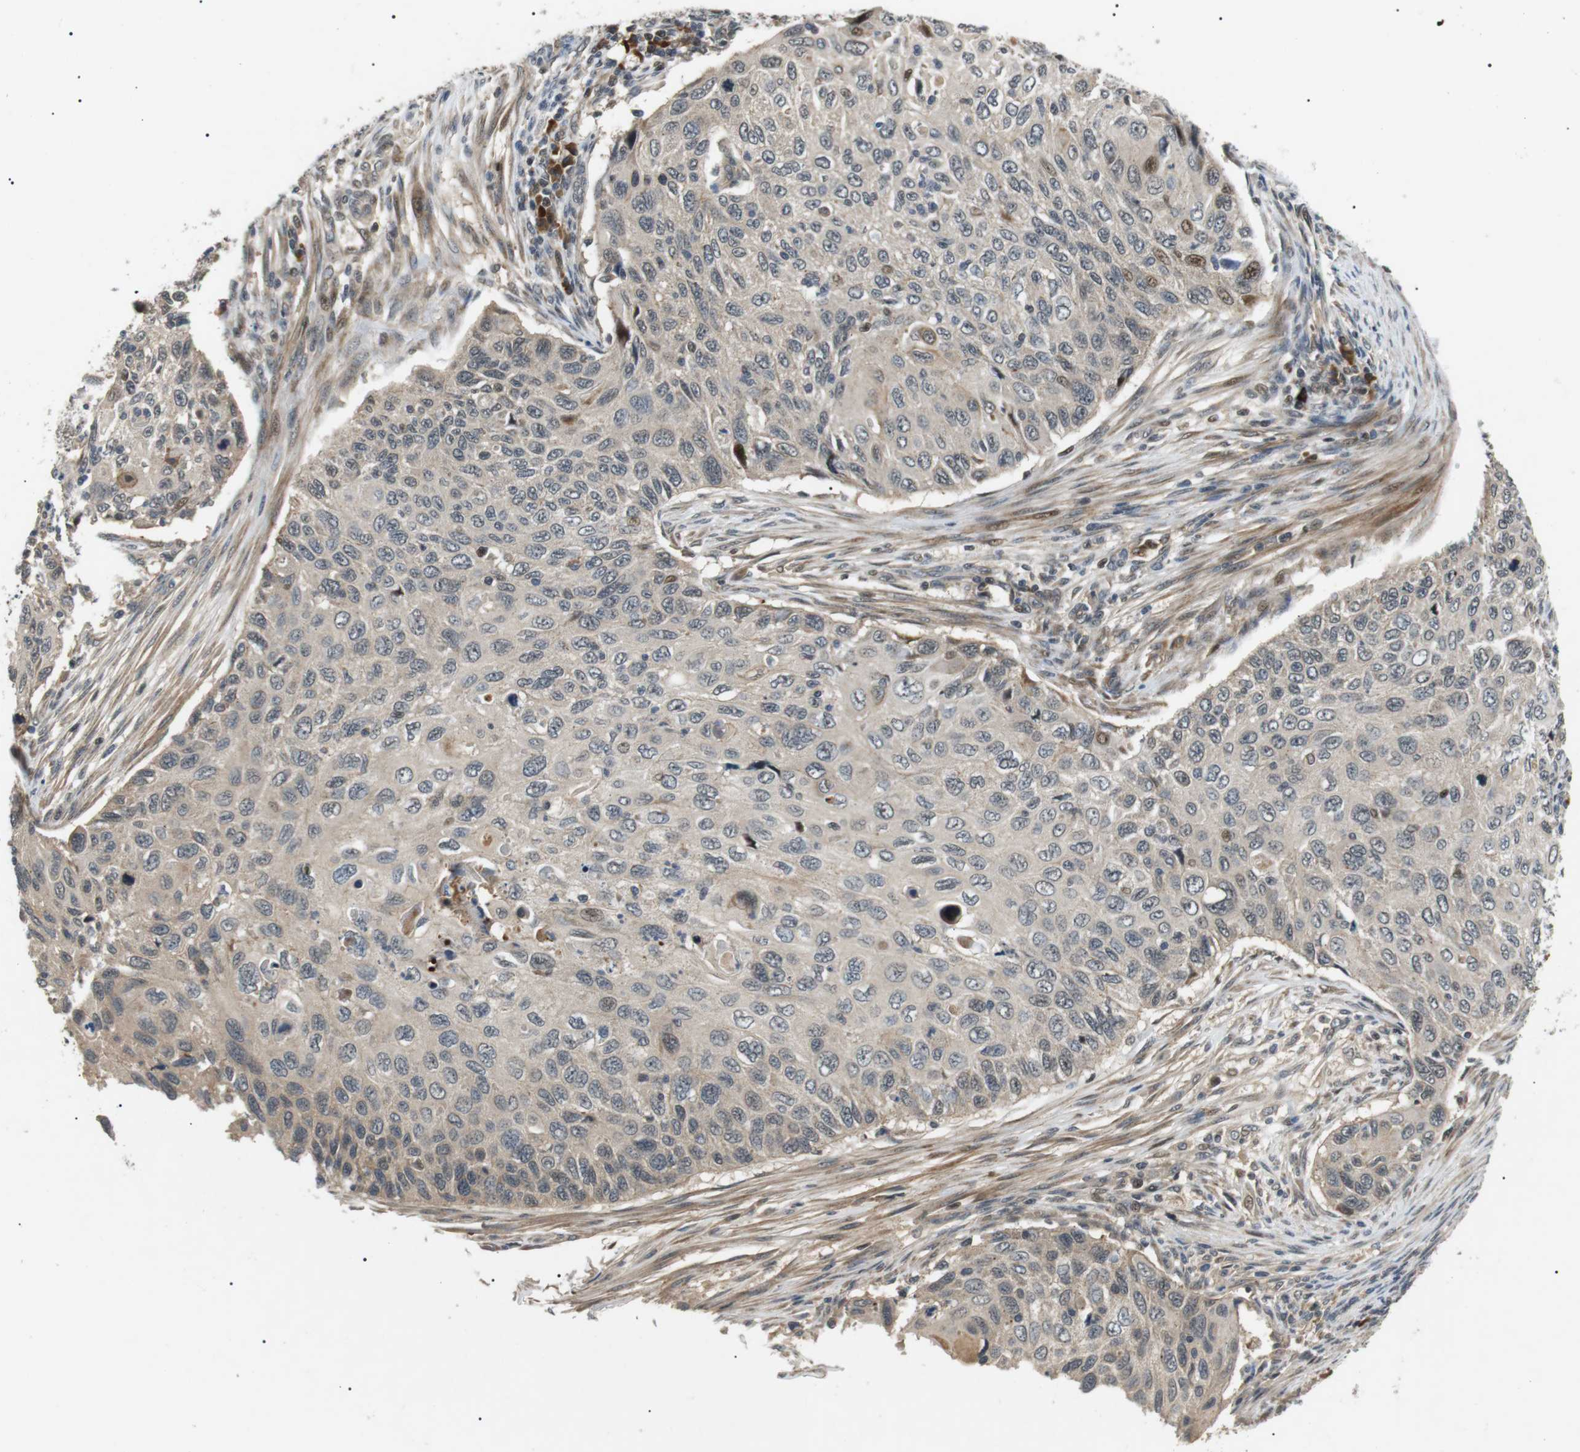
{"staining": {"intensity": "negative", "quantity": "none", "location": "none"}, "tissue": "cervical cancer", "cell_type": "Tumor cells", "image_type": "cancer", "snomed": [{"axis": "morphology", "description": "Squamous cell carcinoma, NOS"}, {"axis": "topography", "description": "Cervix"}], "caption": "IHC of human cervical squamous cell carcinoma displays no expression in tumor cells.", "gene": "HSPA13", "patient": {"sex": "female", "age": 70}}